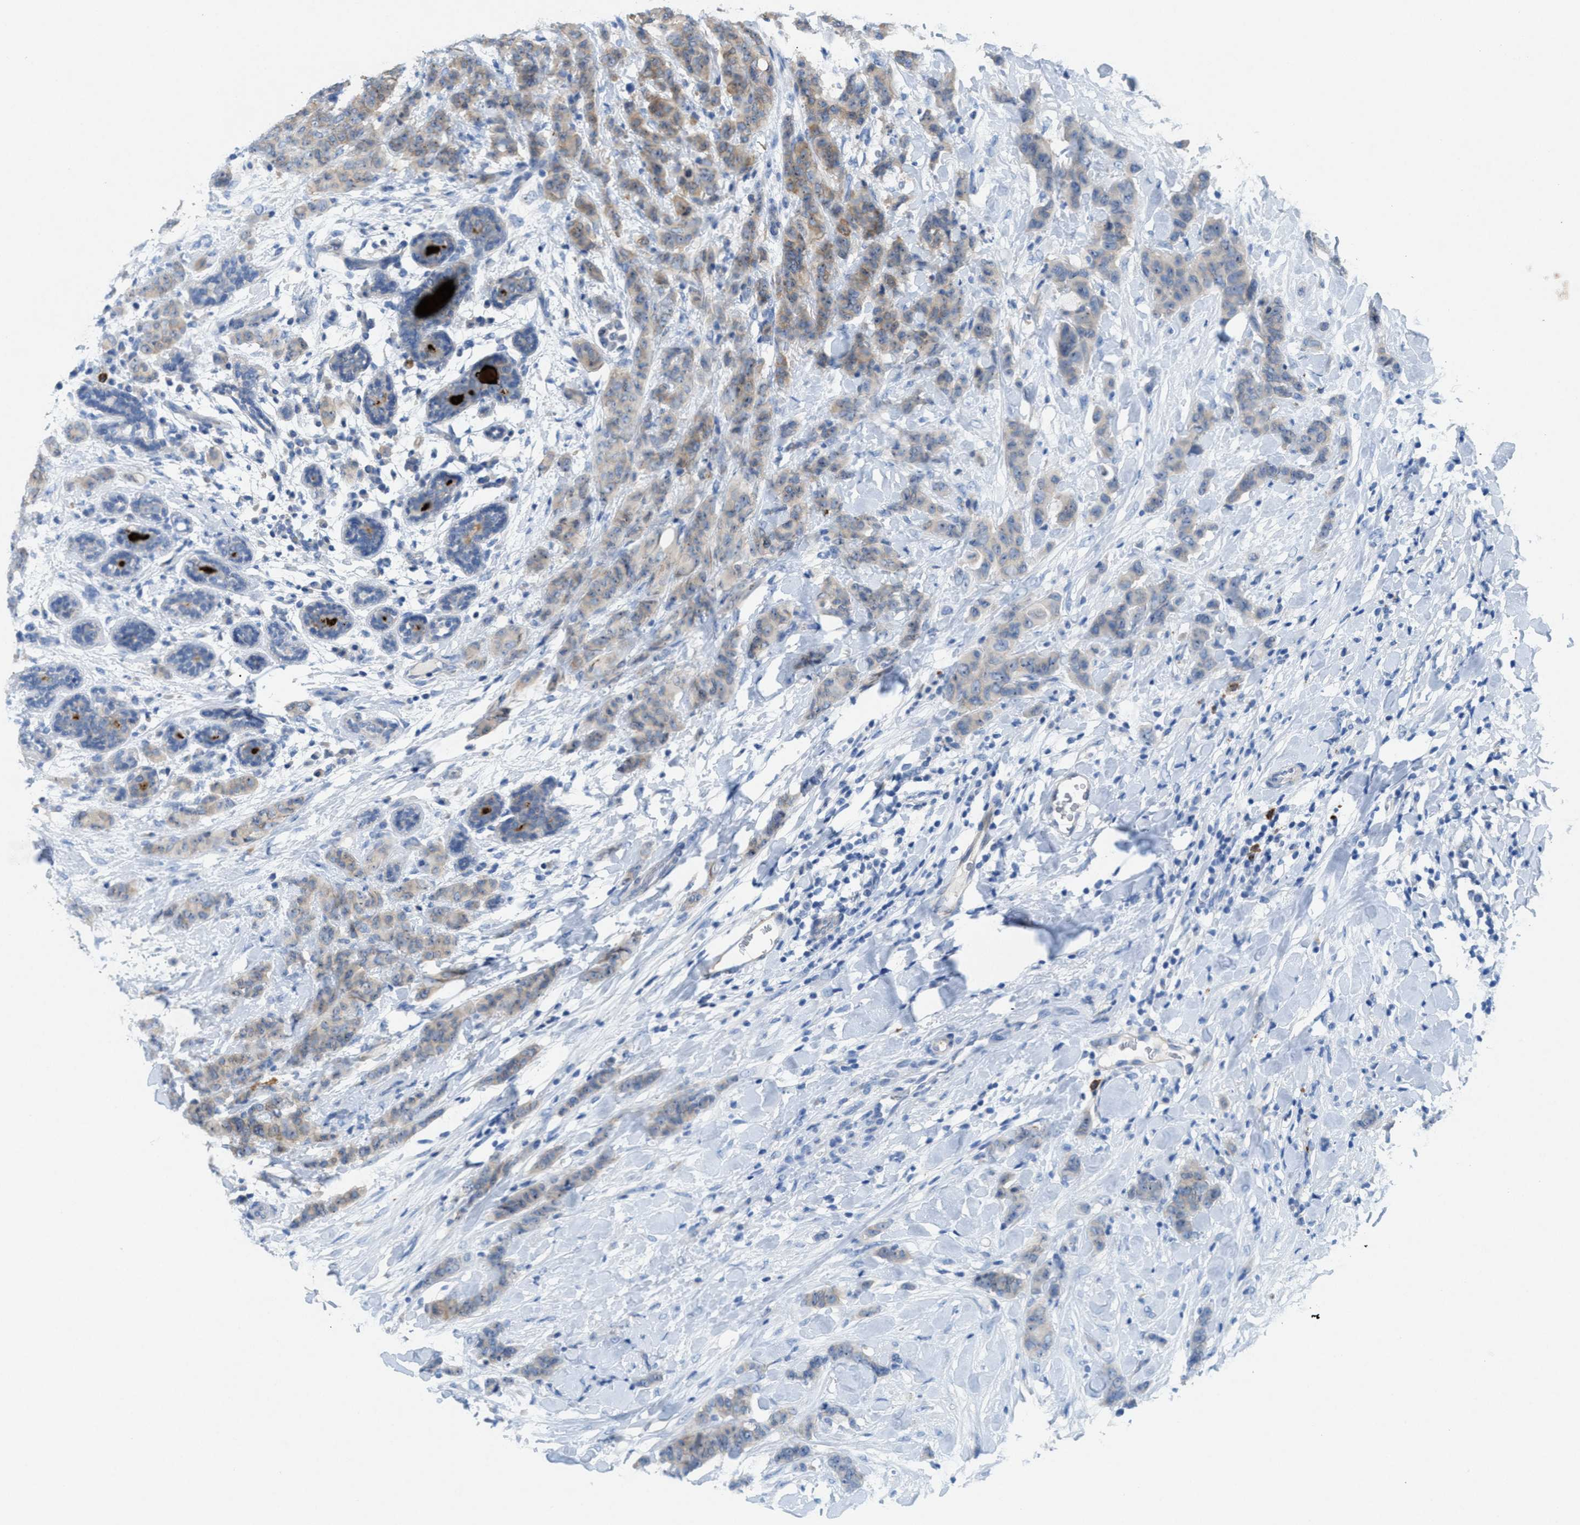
{"staining": {"intensity": "weak", "quantity": ">75%", "location": "cytoplasmic/membranous"}, "tissue": "breast cancer", "cell_type": "Tumor cells", "image_type": "cancer", "snomed": [{"axis": "morphology", "description": "Normal tissue, NOS"}, {"axis": "morphology", "description": "Duct carcinoma"}, {"axis": "topography", "description": "Breast"}], "caption": "Immunohistochemistry (IHC) staining of breast cancer (intraductal carcinoma), which displays low levels of weak cytoplasmic/membranous positivity in about >75% of tumor cells indicating weak cytoplasmic/membranous protein expression. The staining was performed using DAB (brown) for protein detection and nuclei were counterstained in hematoxylin (blue).", "gene": "CMTM1", "patient": {"sex": "female", "age": 40}}